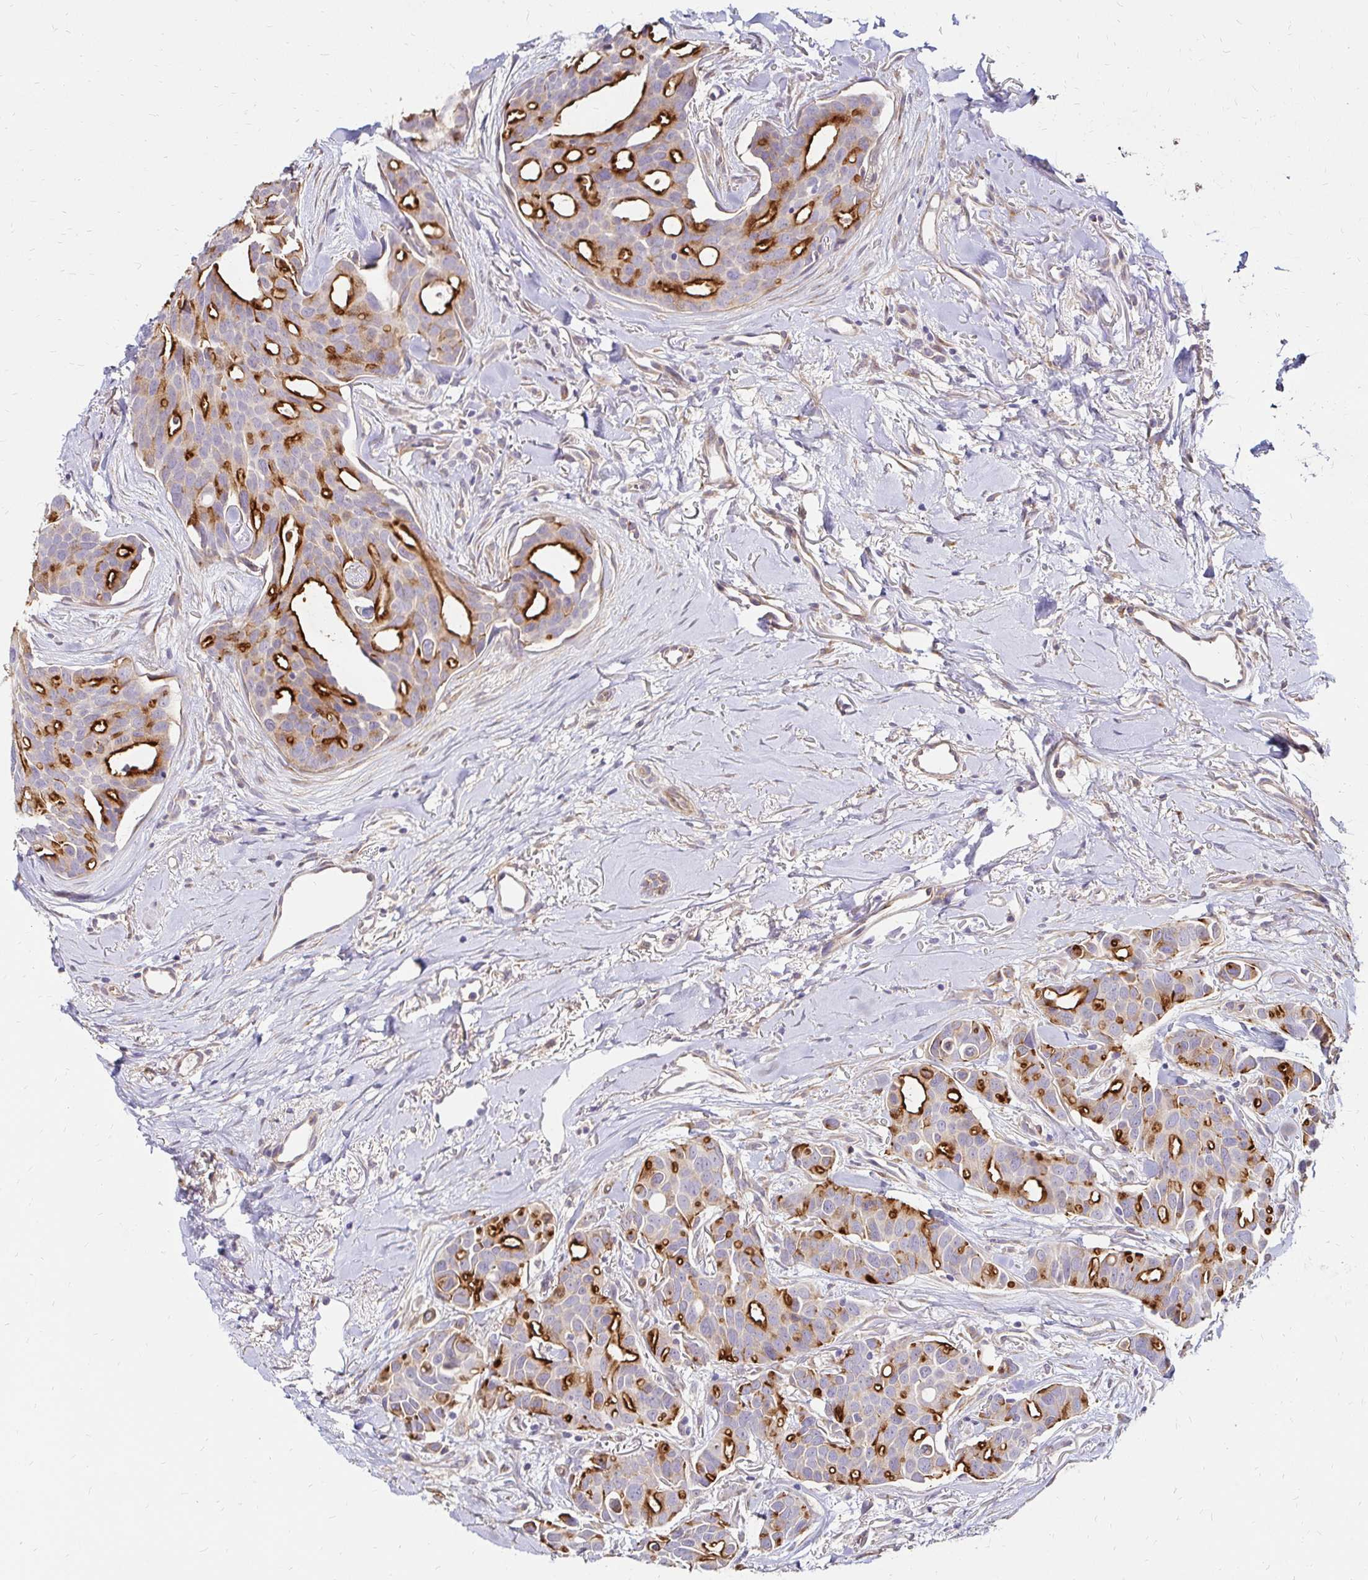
{"staining": {"intensity": "strong", "quantity": "25%-75%", "location": "cytoplasmic/membranous"}, "tissue": "breast cancer", "cell_type": "Tumor cells", "image_type": "cancer", "snomed": [{"axis": "morphology", "description": "Duct carcinoma"}, {"axis": "topography", "description": "Breast"}], "caption": "A histopathology image of infiltrating ductal carcinoma (breast) stained for a protein exhibits strong cytoplasmic/membranous brown staining in tumor cells.", "gene": "PRIMA1", "patient": {"sex": "female", "age": 54}}